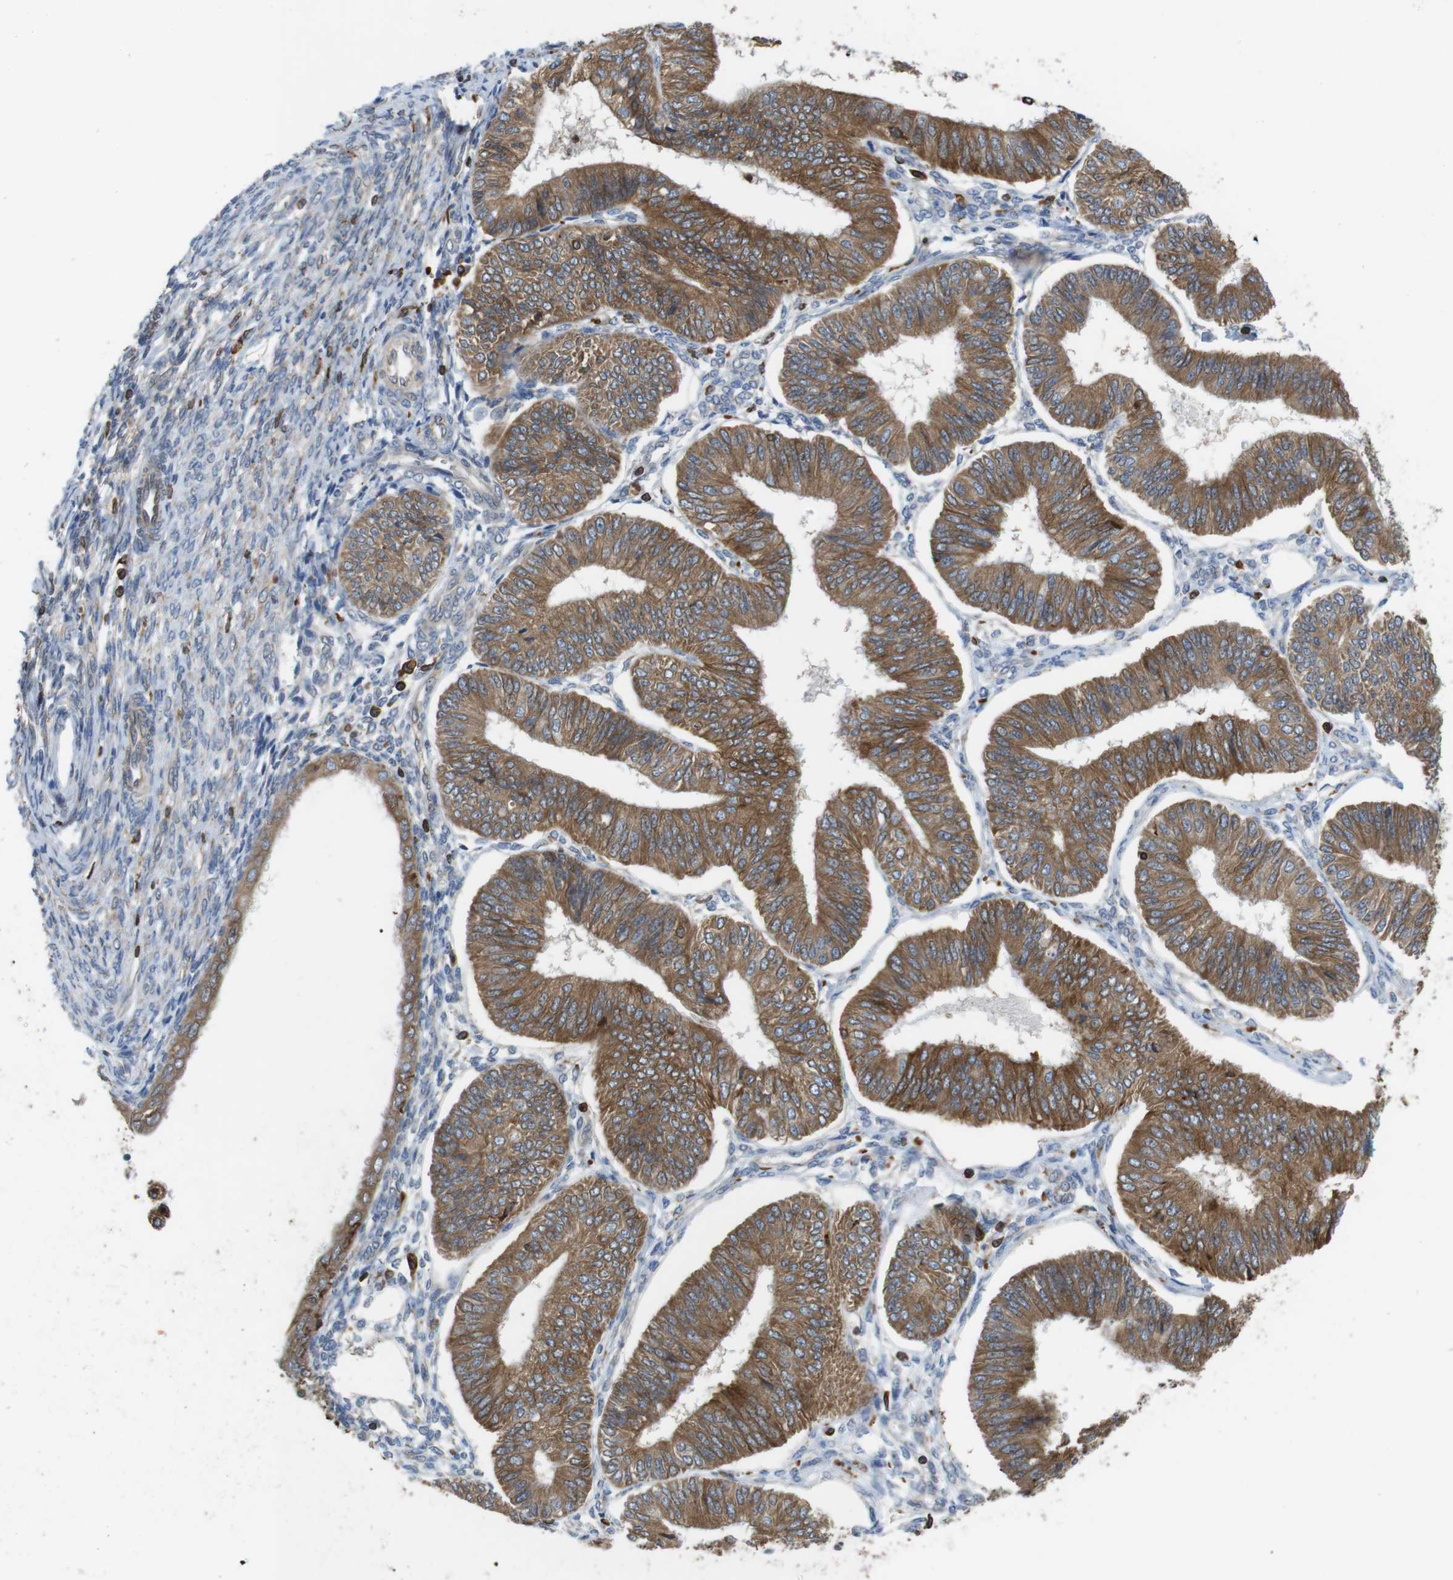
{"staining": {"intensity": "strong", "quantity": ">75%", "location": "cytoplasmic/membranous"}, "tissue": "endometrial cancer", "cell_type": "Tumor cells", "image_type": "cancer", "snomed": [{"axis": "morphology", "description": "Adenocarcinoma, NOS"}, {"axis": "topography", "description": "Endometrium"}], "caption": "Strong cytoplasmic/membranous staining for a protein is appreciated in approximately >75% of tumor cells of adenocarcinoma (endometrial) using immunohistochemistry (IHC).", "gene": "ARL6IP5", "patient": {"sex": "female", "age": 58}}